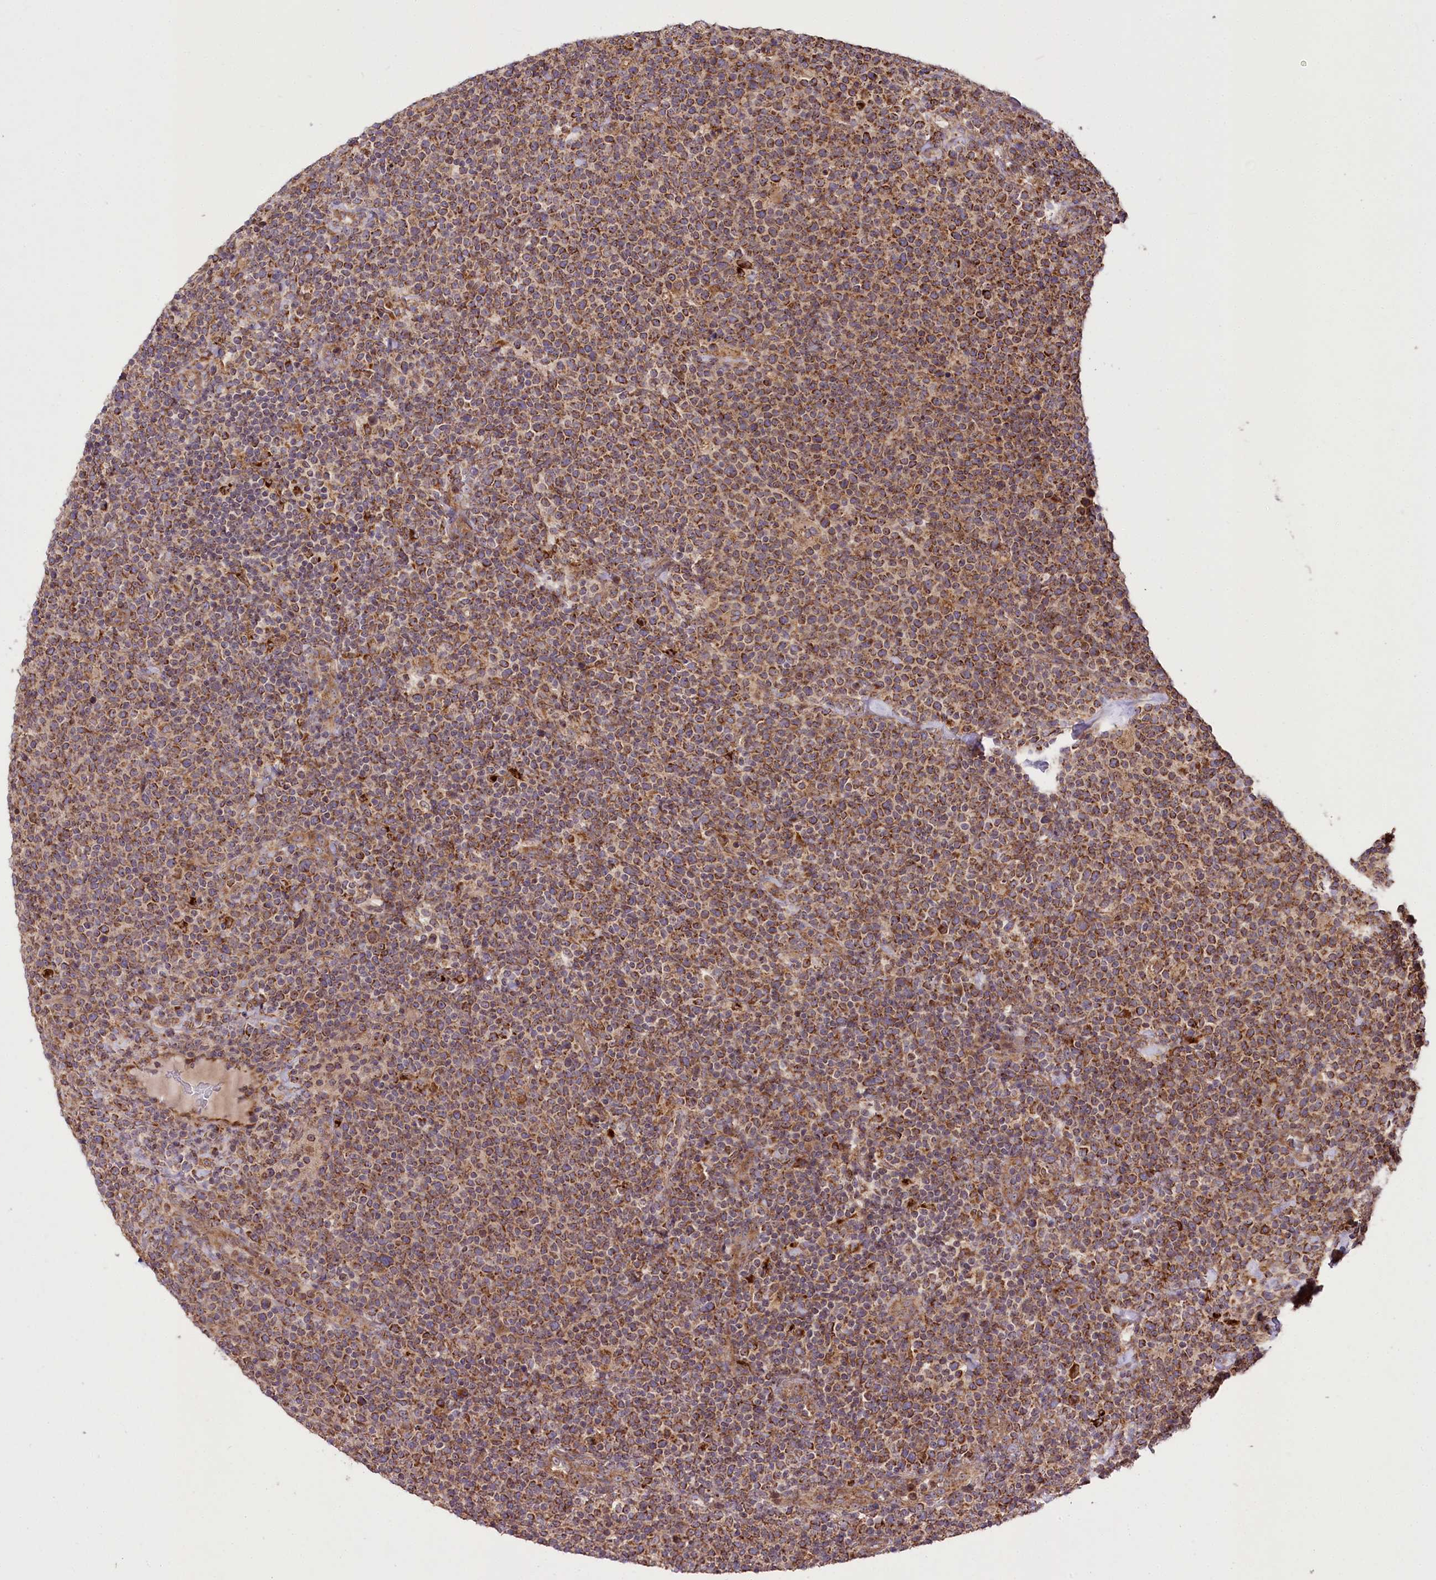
{"staining": {"intensity": "strong", "quantity": "25%-75%", "location": "cytoplasmic/membranous"}, "tissue": "lymphoma", "cell_type": "Tumor cells", "image_type": "cancer", "snomed": [{"axis": "morphology", "description": "Malignant lymphoma, non-Hodgkin's type, High grade"}, {"axis": "topography", "description": "Lymph node"}], "caption": "Lymphoma stained with immunohistochemistry (IHC) shows strong cytoplasmic/membranous staining in about 25%-75% of tumor cells.", "gene": "RAB7A", "patient": {"sex": "male", "age": 61}}